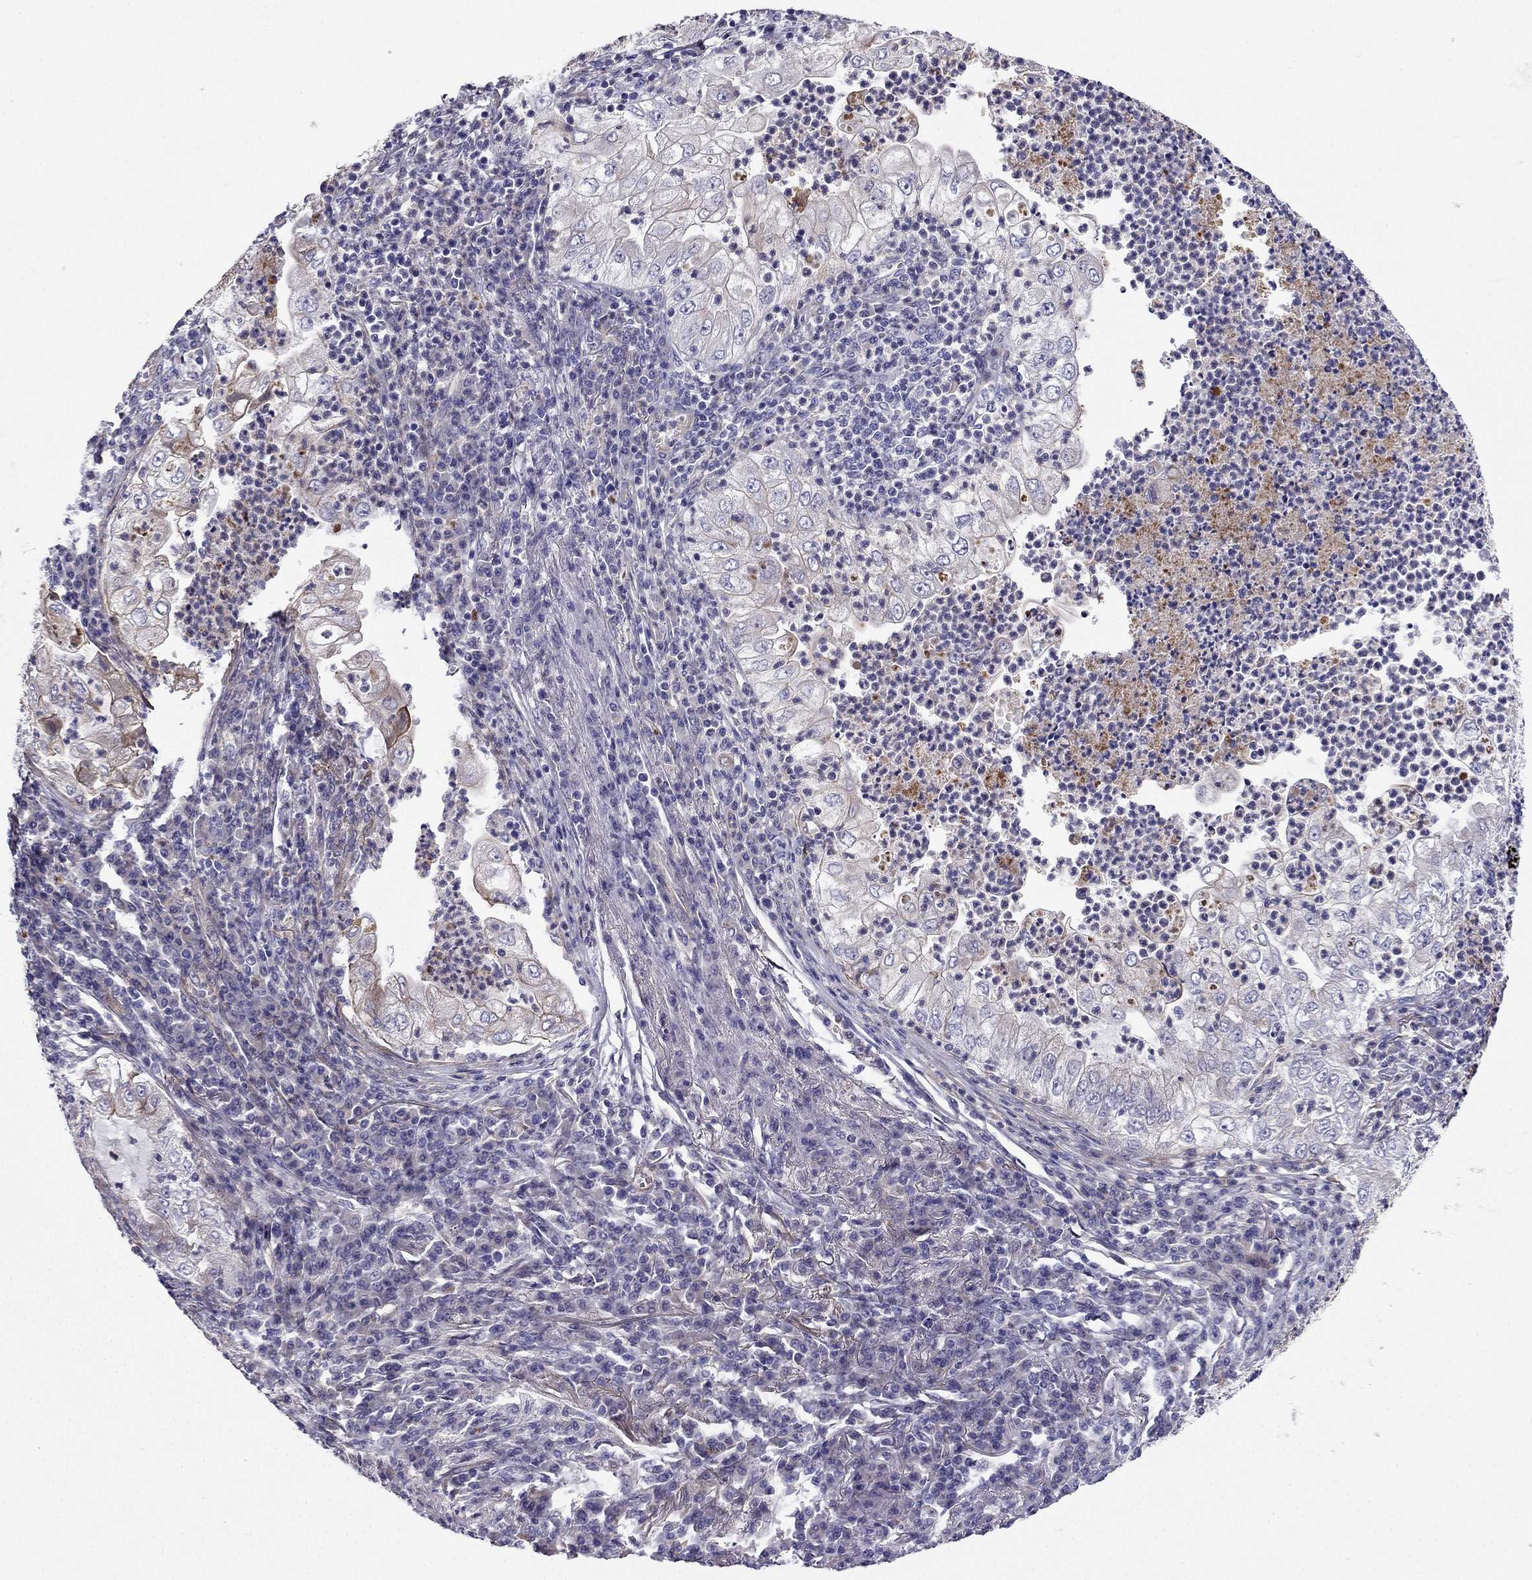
{"staining": {"intensity": "moderate", "quantity": "<25%", "location": "cytoplasmic/membranous"}, "tissue": "lung cancer", "cell_type": "Tumor cells", "image_type": "cancer", "snomed": [{"axis": "morphology", "description": "Adenocarcinoma, NOS"}, {"axis": "topography", "description": "Lung"}], "caption": "Protein staining of adenocarcinoma (lung) tissue shows moderate cytoplasmic/membranous expression in approximately <25% of tumor cells.", "gene": "ENOX1", "patient": {"sex": "female", "age": 73}}